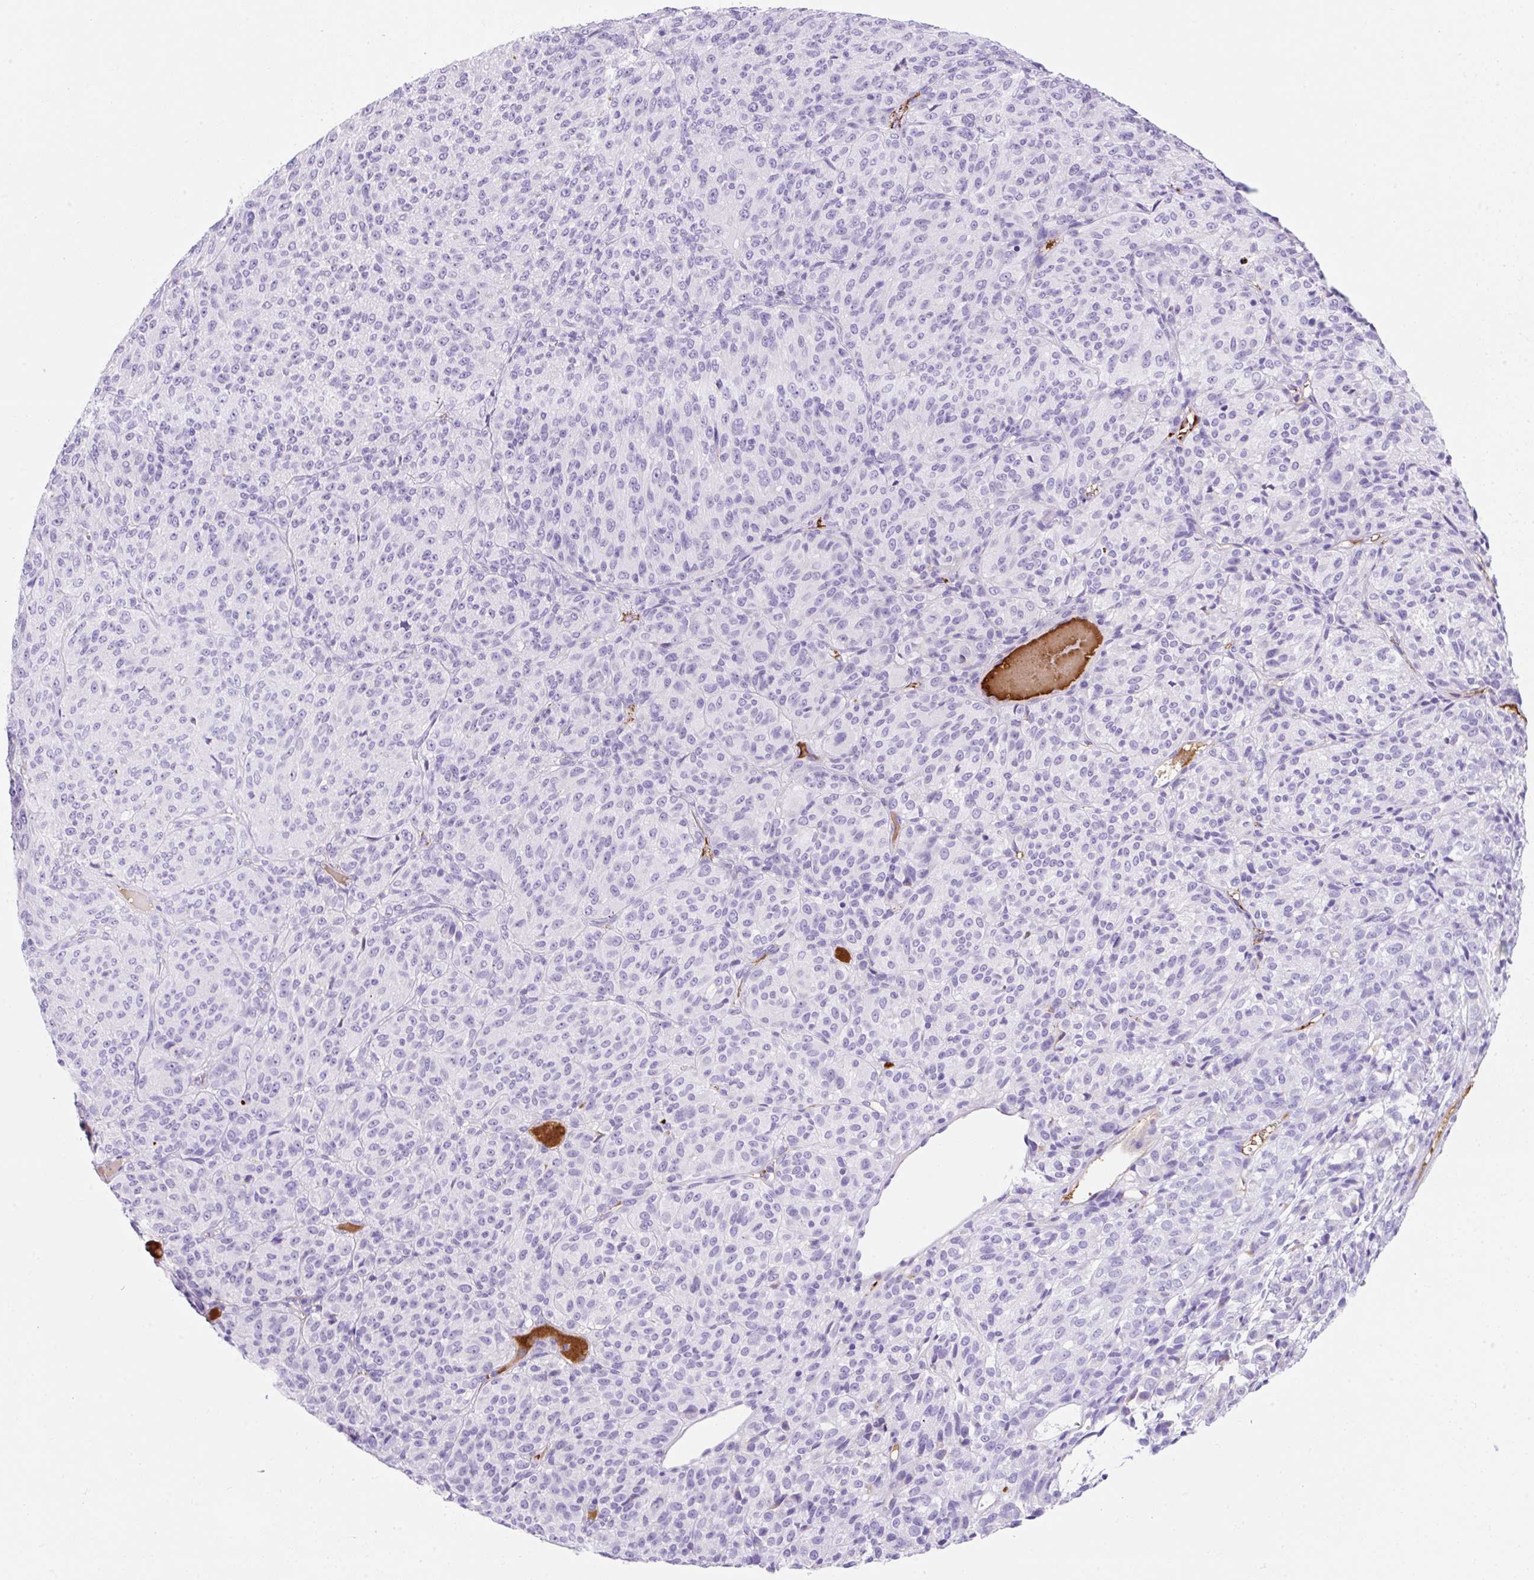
{"staining": {"intensity": "negative", "quantity": "none", "location": "none"}, "tissue": "melanoma", "cell_type": "Tumor cells", "image_type": "cancer", "snomed": [{"axis": "morphology", "description": "Malignant melanoma, Metastatic site"}, {"axis": "topography", "description": "Brain"}], "caption": "Human malignant melanoma (metastatic site) stained for a protein using immunohistochemistry (IHC) displays no staining in tumor cells.", "gene": "APOC4-APOC2", "patient": {"sex": "female", "age": 56}}